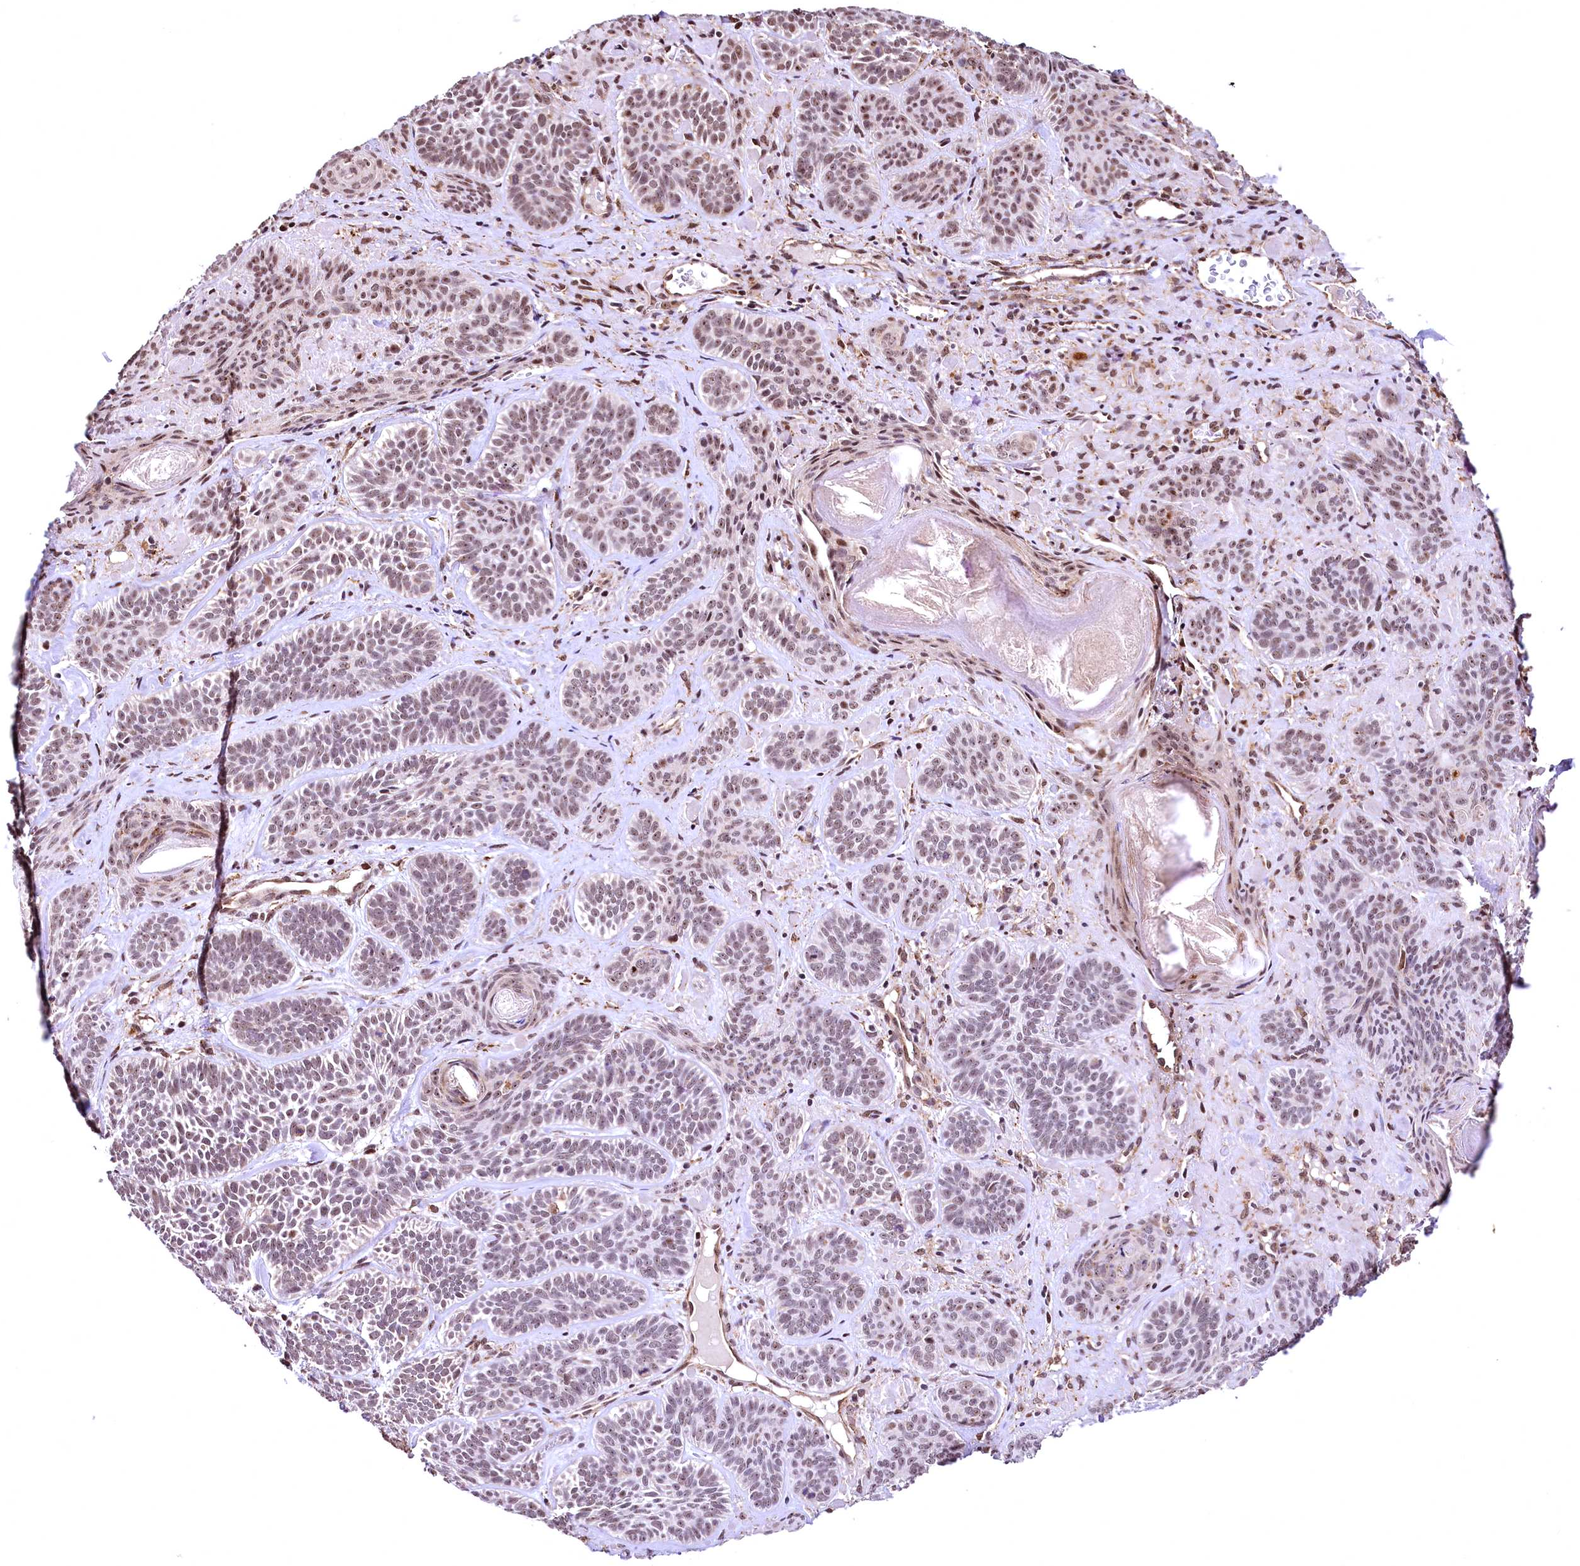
{"staining": {"intensity": "moderate", "quantity": "25%-75%", "location": "nuclear"}, "tissue": "skin cancer", "cell_type": "Tumor cells", "image_type": "cancer", "snomed": [{"axis": "morphology", "description": "Basal cell carcinoma"}, {"axis": "topography", "description": "Skin"}], "caption": "Skin cancer (basal cell carcinoma) stained with immunohistochemistry (IHC) exhibits moderate nuclear expression in about 25%-75% of tumor cells. The protein is shown in brown color, while the nuclei are stained blue.", "gene": "PDS5B", "patient": {"sex": "male", "age": 85}}